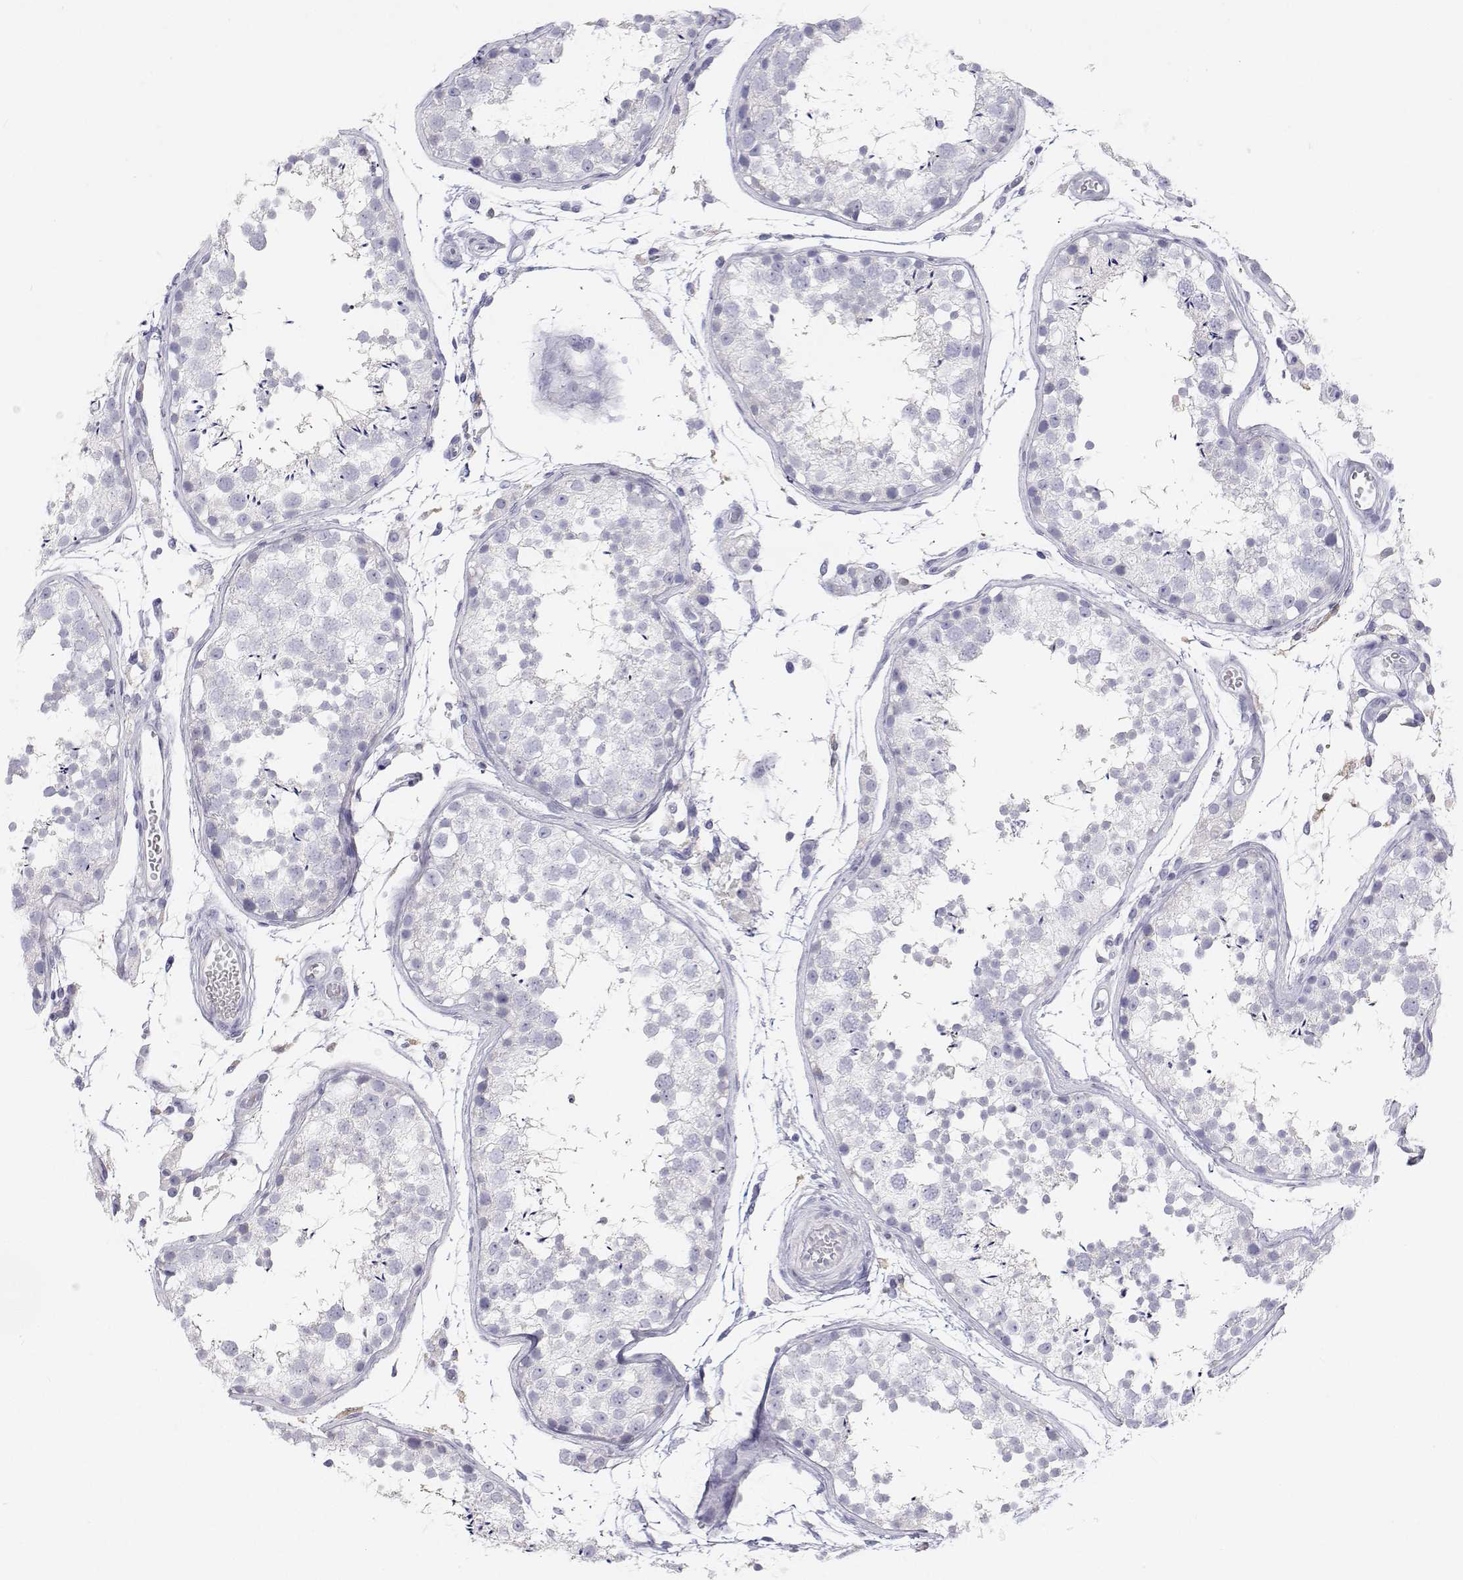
{"staining": {"intensity": "negative", "quantity": "none", "location": "none"}, "tissue": "testis", "cell_type": "Cells in seminiferous ducts", "image_type": "normal", "snomed": [{"axis": "morphology", "description": "Normal tissue, NOS"}, {"axis": "topography", "description": "Testis"}], "caption": "High power microscopy micrograph of an immunohistochemistry image of normal testis, revealing no significant expression in cells in seminiferous ducts.", "gene": "TTN", "patient": {"sex": "male", "age": 29}}